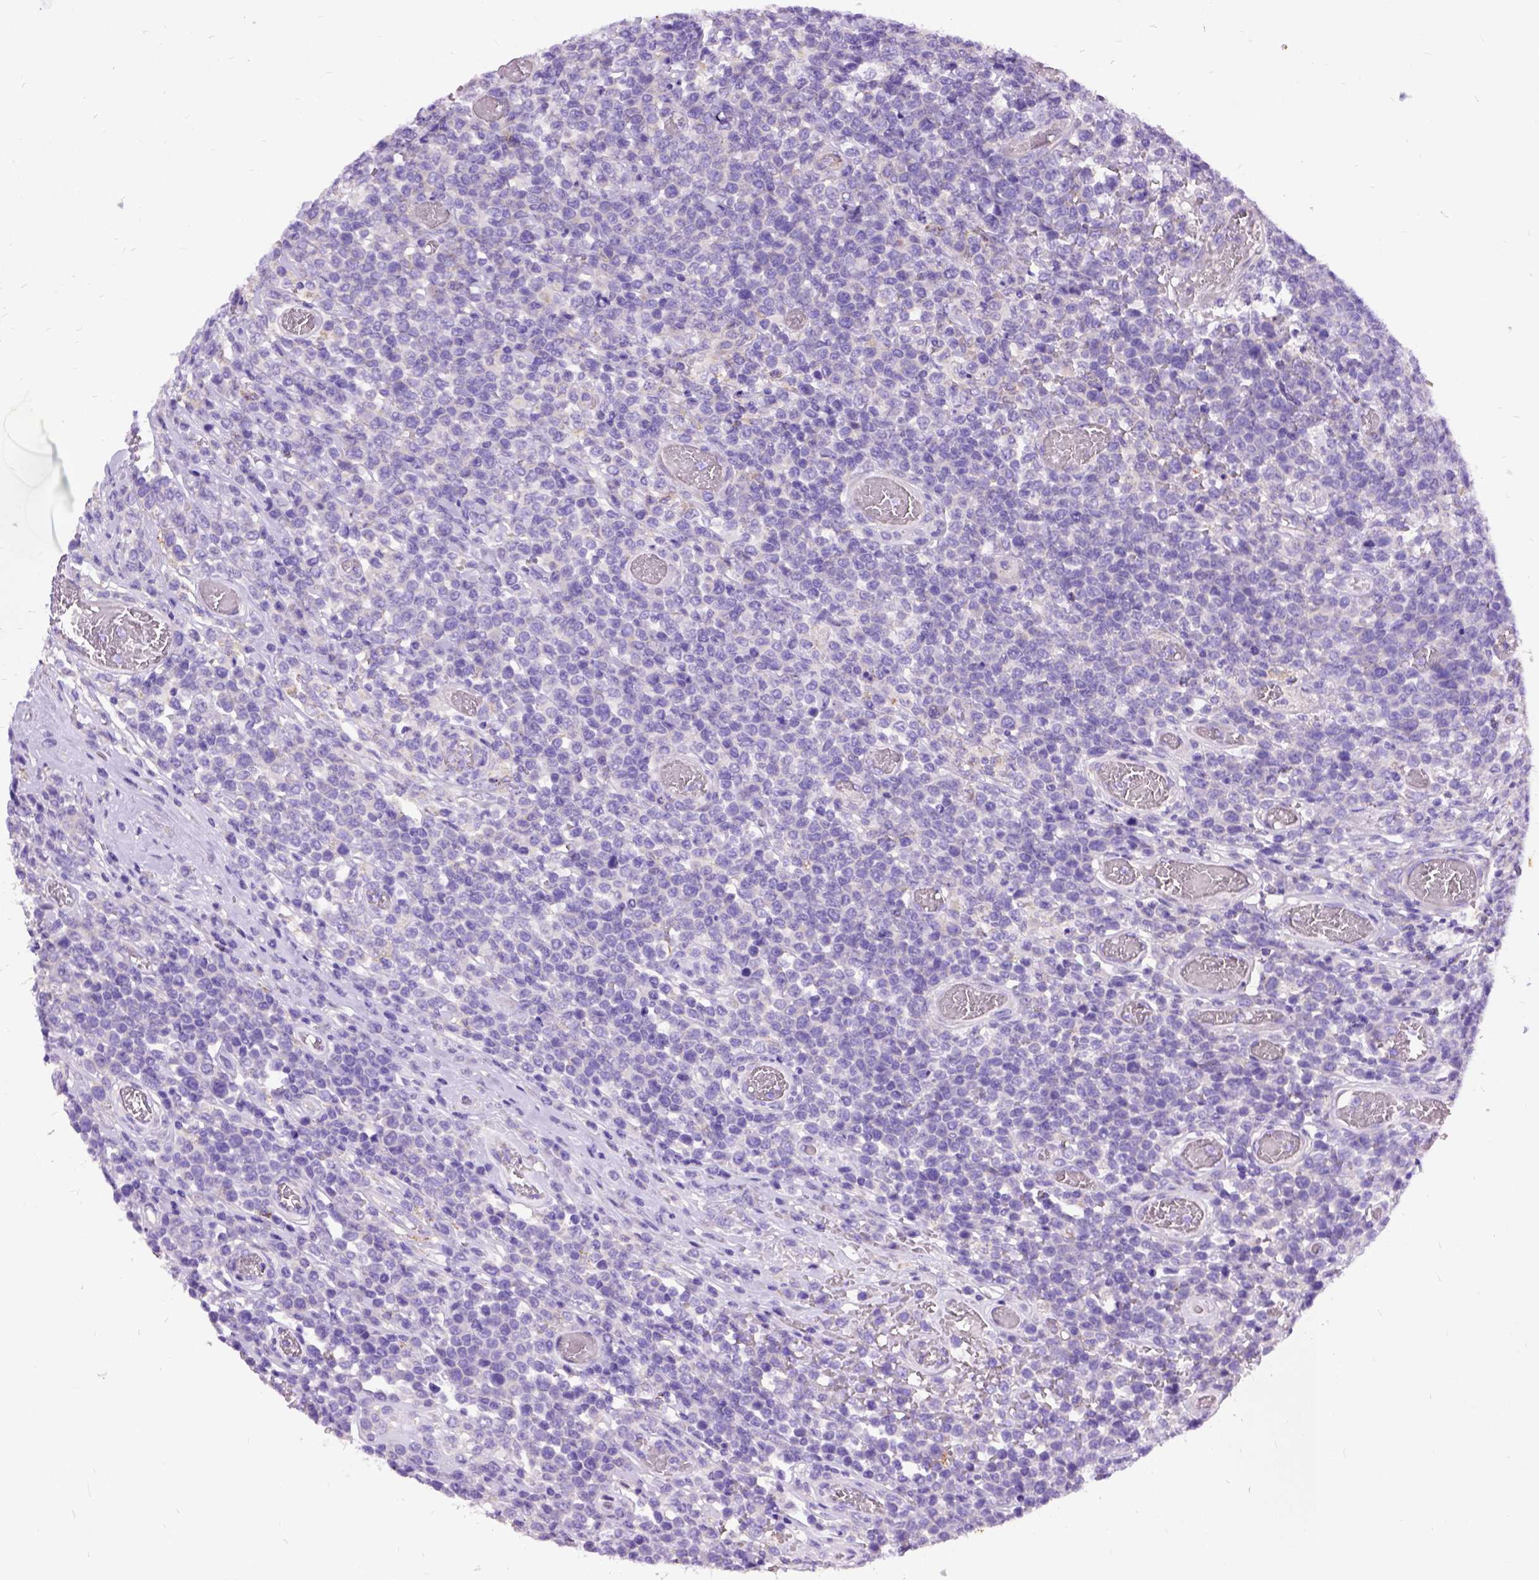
{"staining": {"intensity": "negative", "quantity": "none", "location": "none"}, "tissue": "lymphoma", "cell_type": "Tumor cells", "image_type": "cancer", "snomed": [{"axis": "morphology", "description": "Malignant lymphoma, non-Hodgkin's type, High grade"}, {"axis": "topography", "description": "Soft tissue"}], "caption": "This is a micrograph of immunohistochemistry staining of lymphoma, which shows no staining in tumor cells. The staining was performed using DAB to visualize the protein expression in brown, while the nuclei were stained in blue with hematoxylin (Magnification: 20x).", "gene": "CFAP54", "patient": {"sex": "female", "age": 56}}